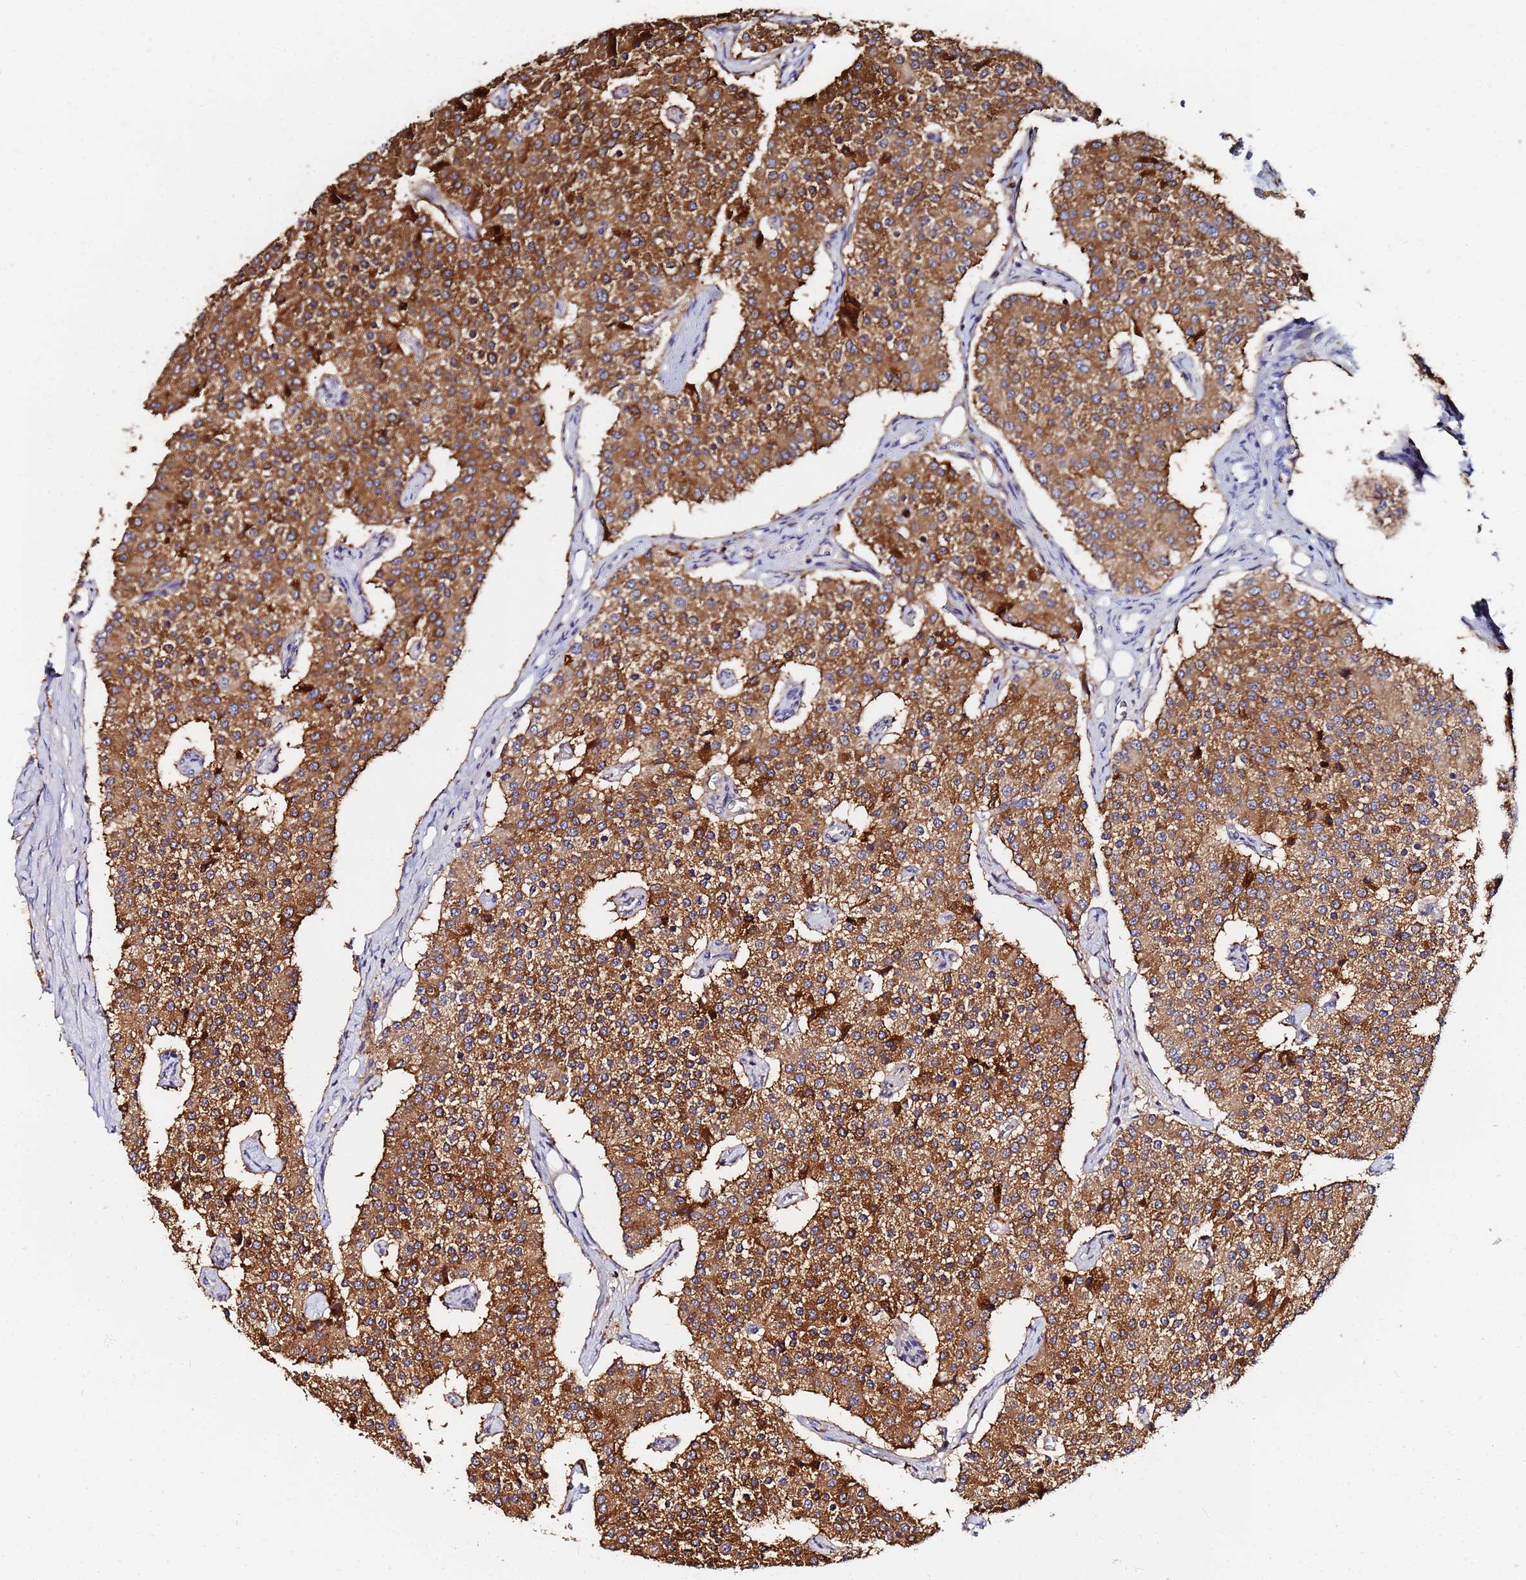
{"staining": {"intensity": "moderate", "quantity": ">75%", "location": "cytoplasmic/membranous"}, "tissue": "carcinoid", "cell_type": "Tumor cells", "image_type": "cancer", "snomed": [{"axis": "morphology", "description": "Carcinoid, malignant, NOS"}, {"axis": "topography", "description": "Colon"}], "caption": "Immunohistochemistry of malignant carcinoid reveals medium levels of moderate cytoplasmic/membranous staining in approximately >75% of tumor cells. Using DAB (3,3'-diaminobenzidine) (brown) and hematoxylin (blue) stains, captured at high magnification using brightfield microscopy.", "gene": "BASP1", "patient": {"sex": "female", "age": 52}}